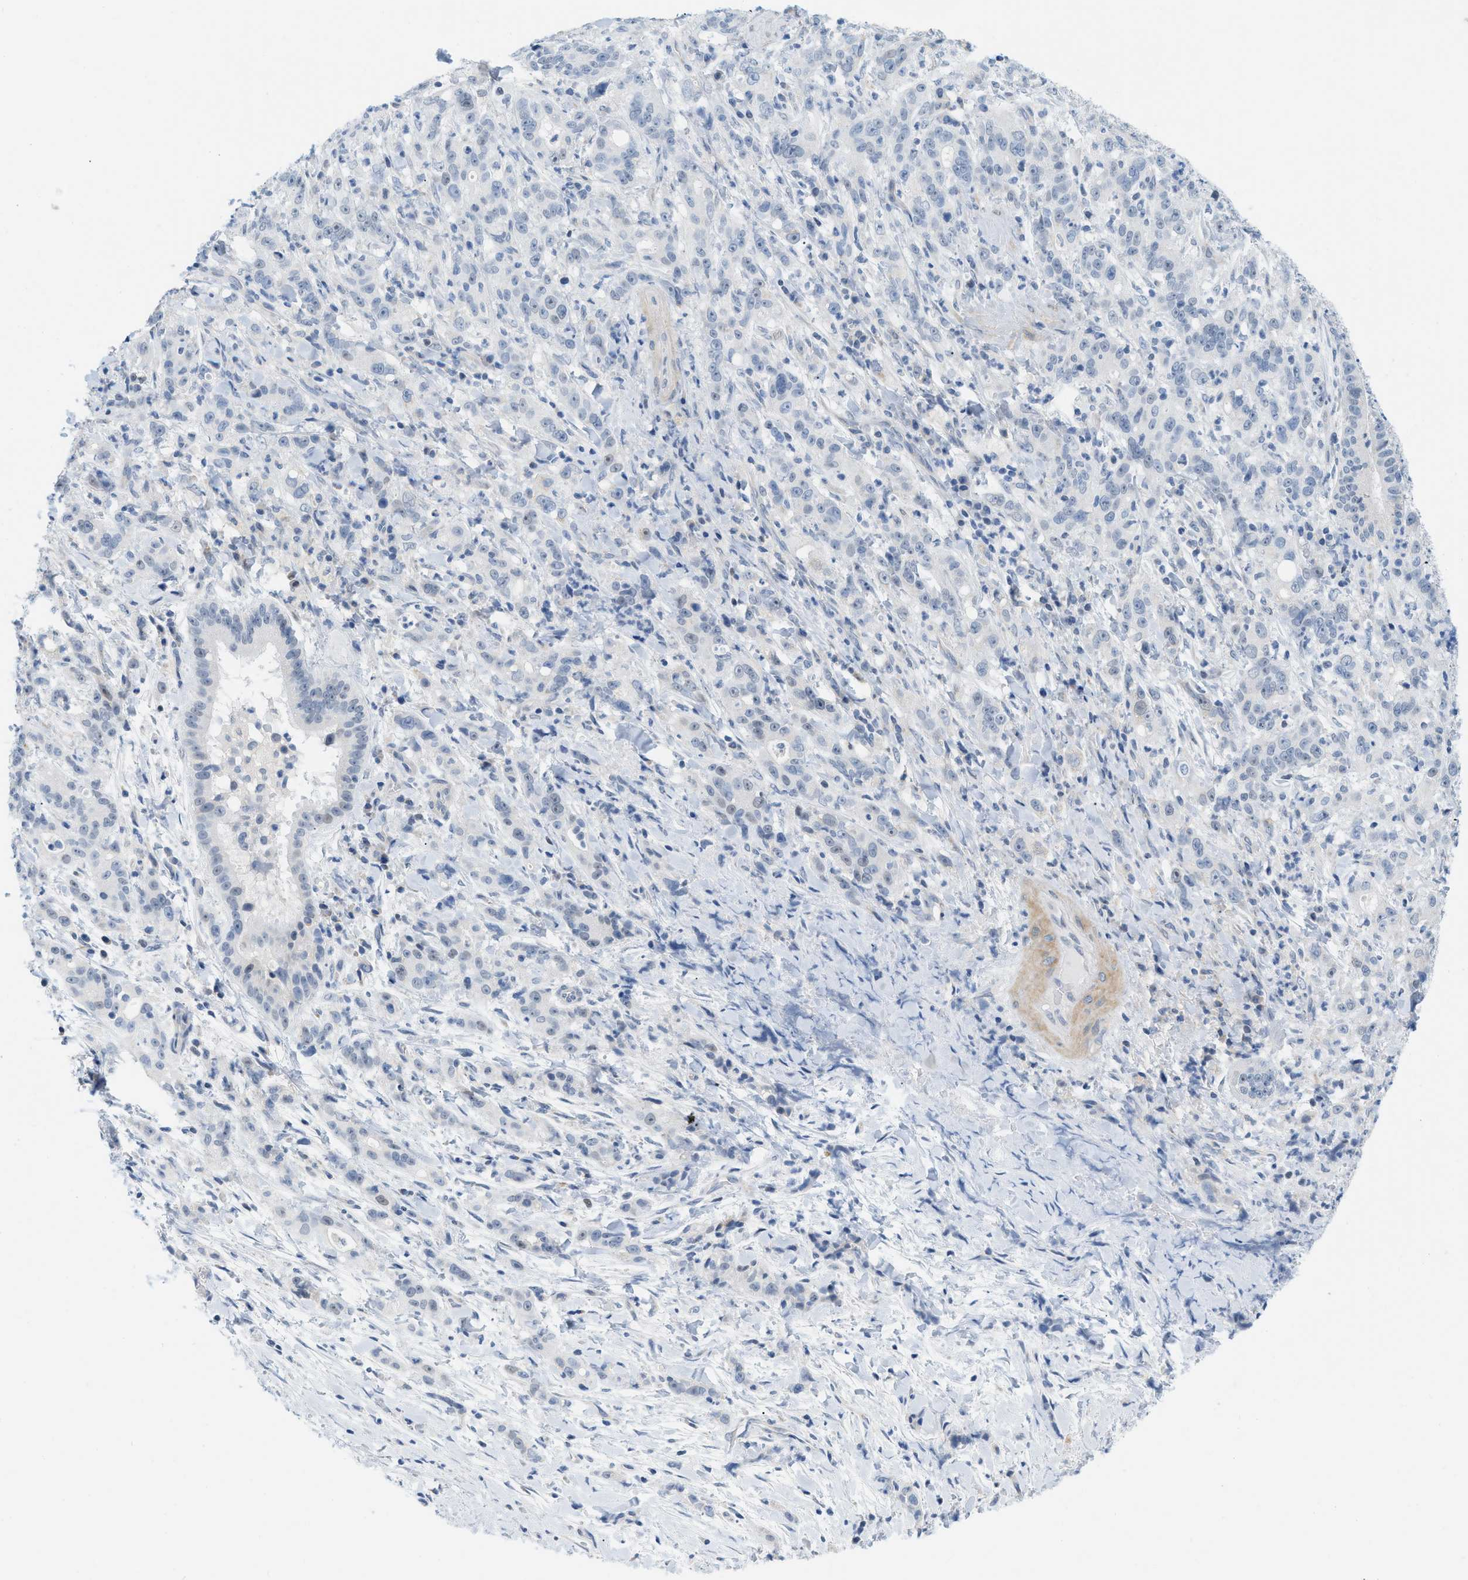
{"staining": {"intensity": "negative", "quantity": "none", "location": "none"}, "tissue": "liver cancer", "cell_type": "Tumor cells", "image_type": "cancer", "snomed": [{"axis": "morphology", "description": "Cholangiocarcinoma"}, {"axis": "topography", "description": "Liver"}], "caption": "The image shows no significant positivity in tumor cells of cholangiocarcinoma (liver). (Brightfield microscopy of DAB immunohistochemistry at high magnification).", "gene": "HLTF", "patient": {"sex": "female", "age": 38}}